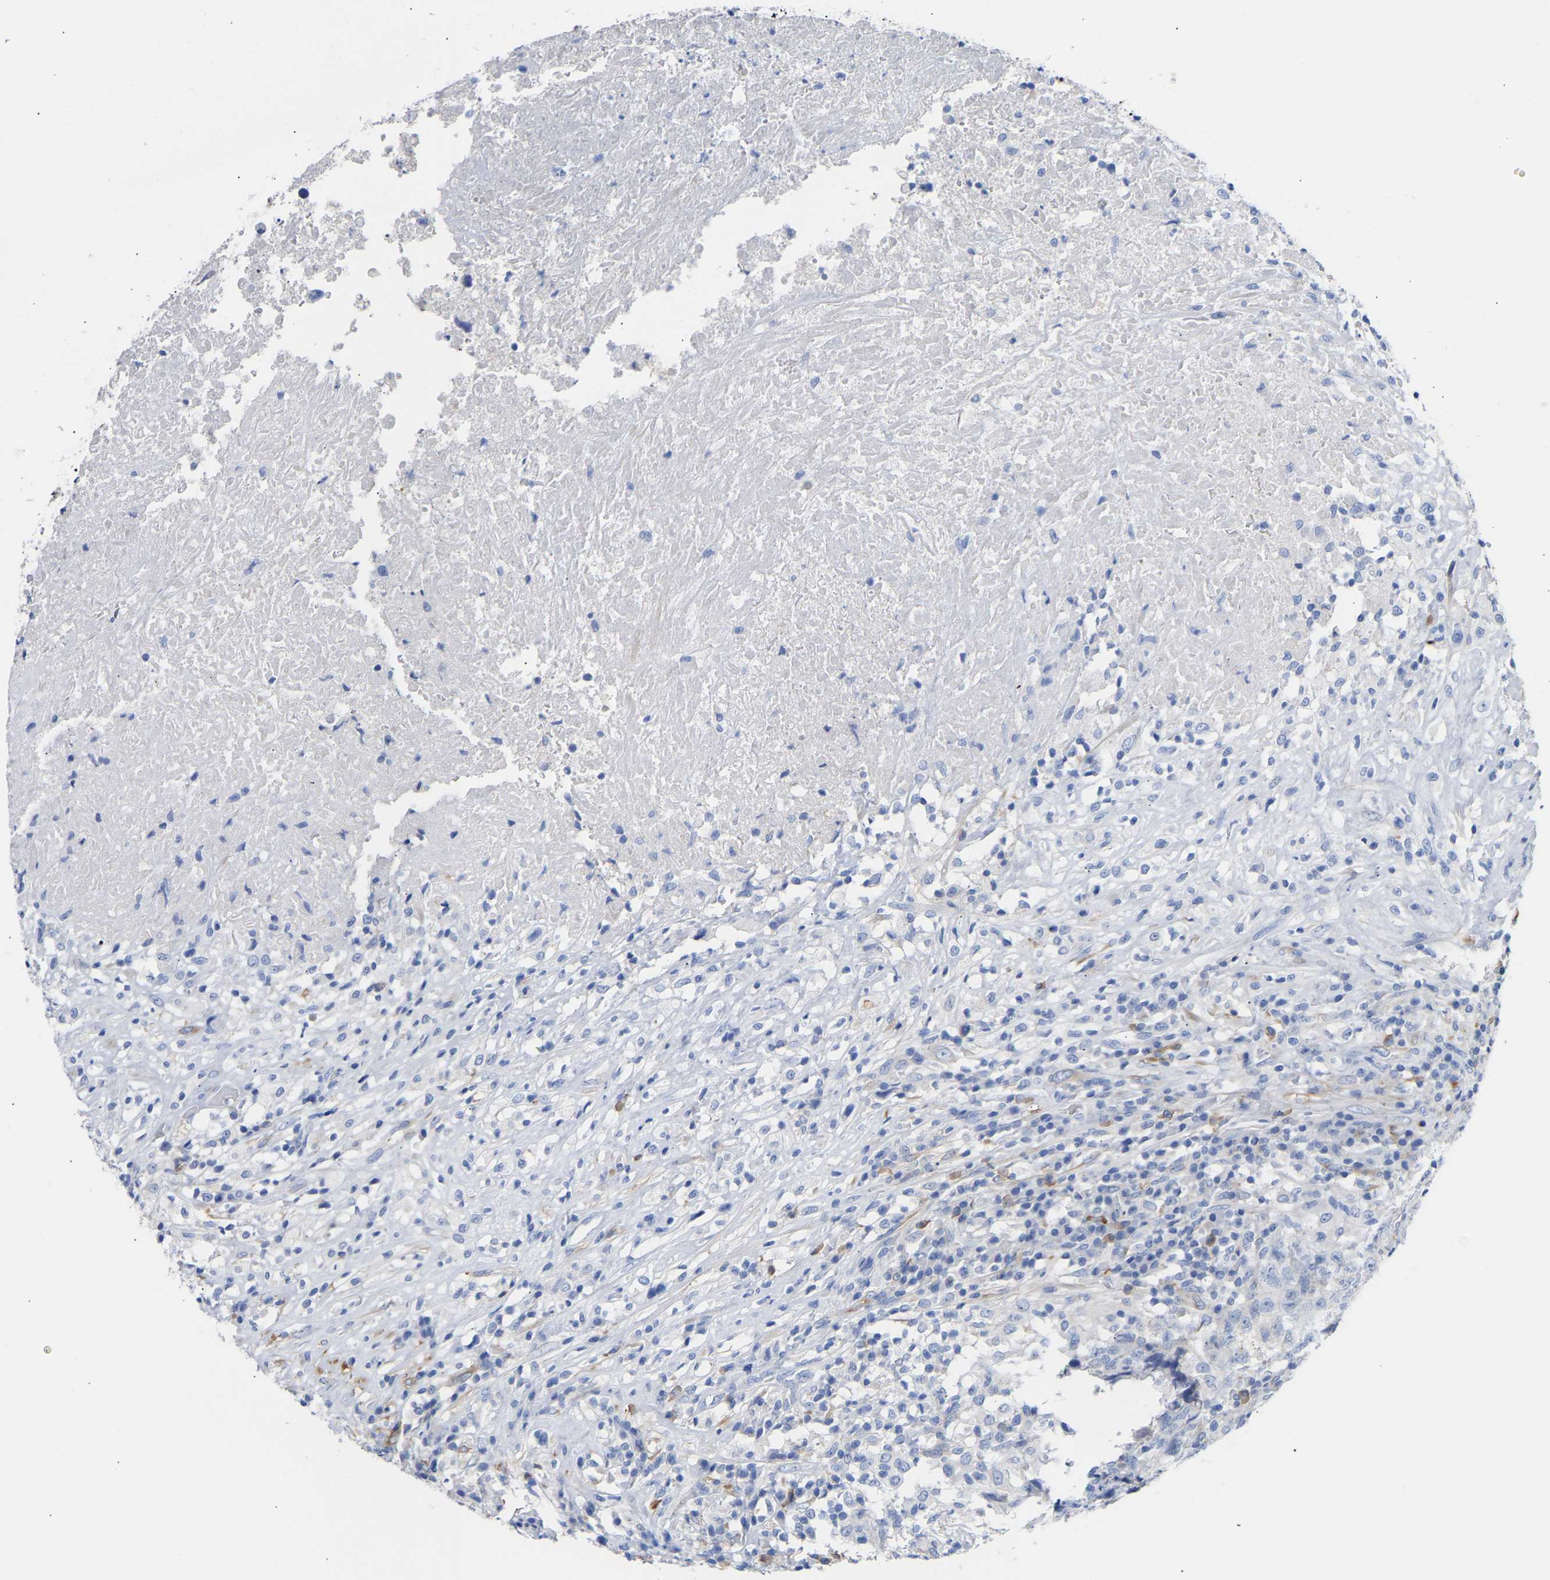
{"staining": {"intensity": "weak", "quantity": "<25%", "location": "cytoplasmic/membranous"}, "tissue": "testis cancer", "cell_type": "Tumor cells", "image_type": "cancer", "snomed": [{"axis": "morphology", "description": "Necrosis, NOS"}, {"axis": "morphology", "description": "Carcinoma, Embryonal, NOS"}, {"axis": "topography", "description": "Testis"}], "caption": "Immunohistochemistry (IHC) micrograph of human embryonal carcinoma (testis) stained for a protein (brown), which exhibits no expression in tumor cells.", "gene": "AMPH", "patient": {"sex": "male", "age": 19}}